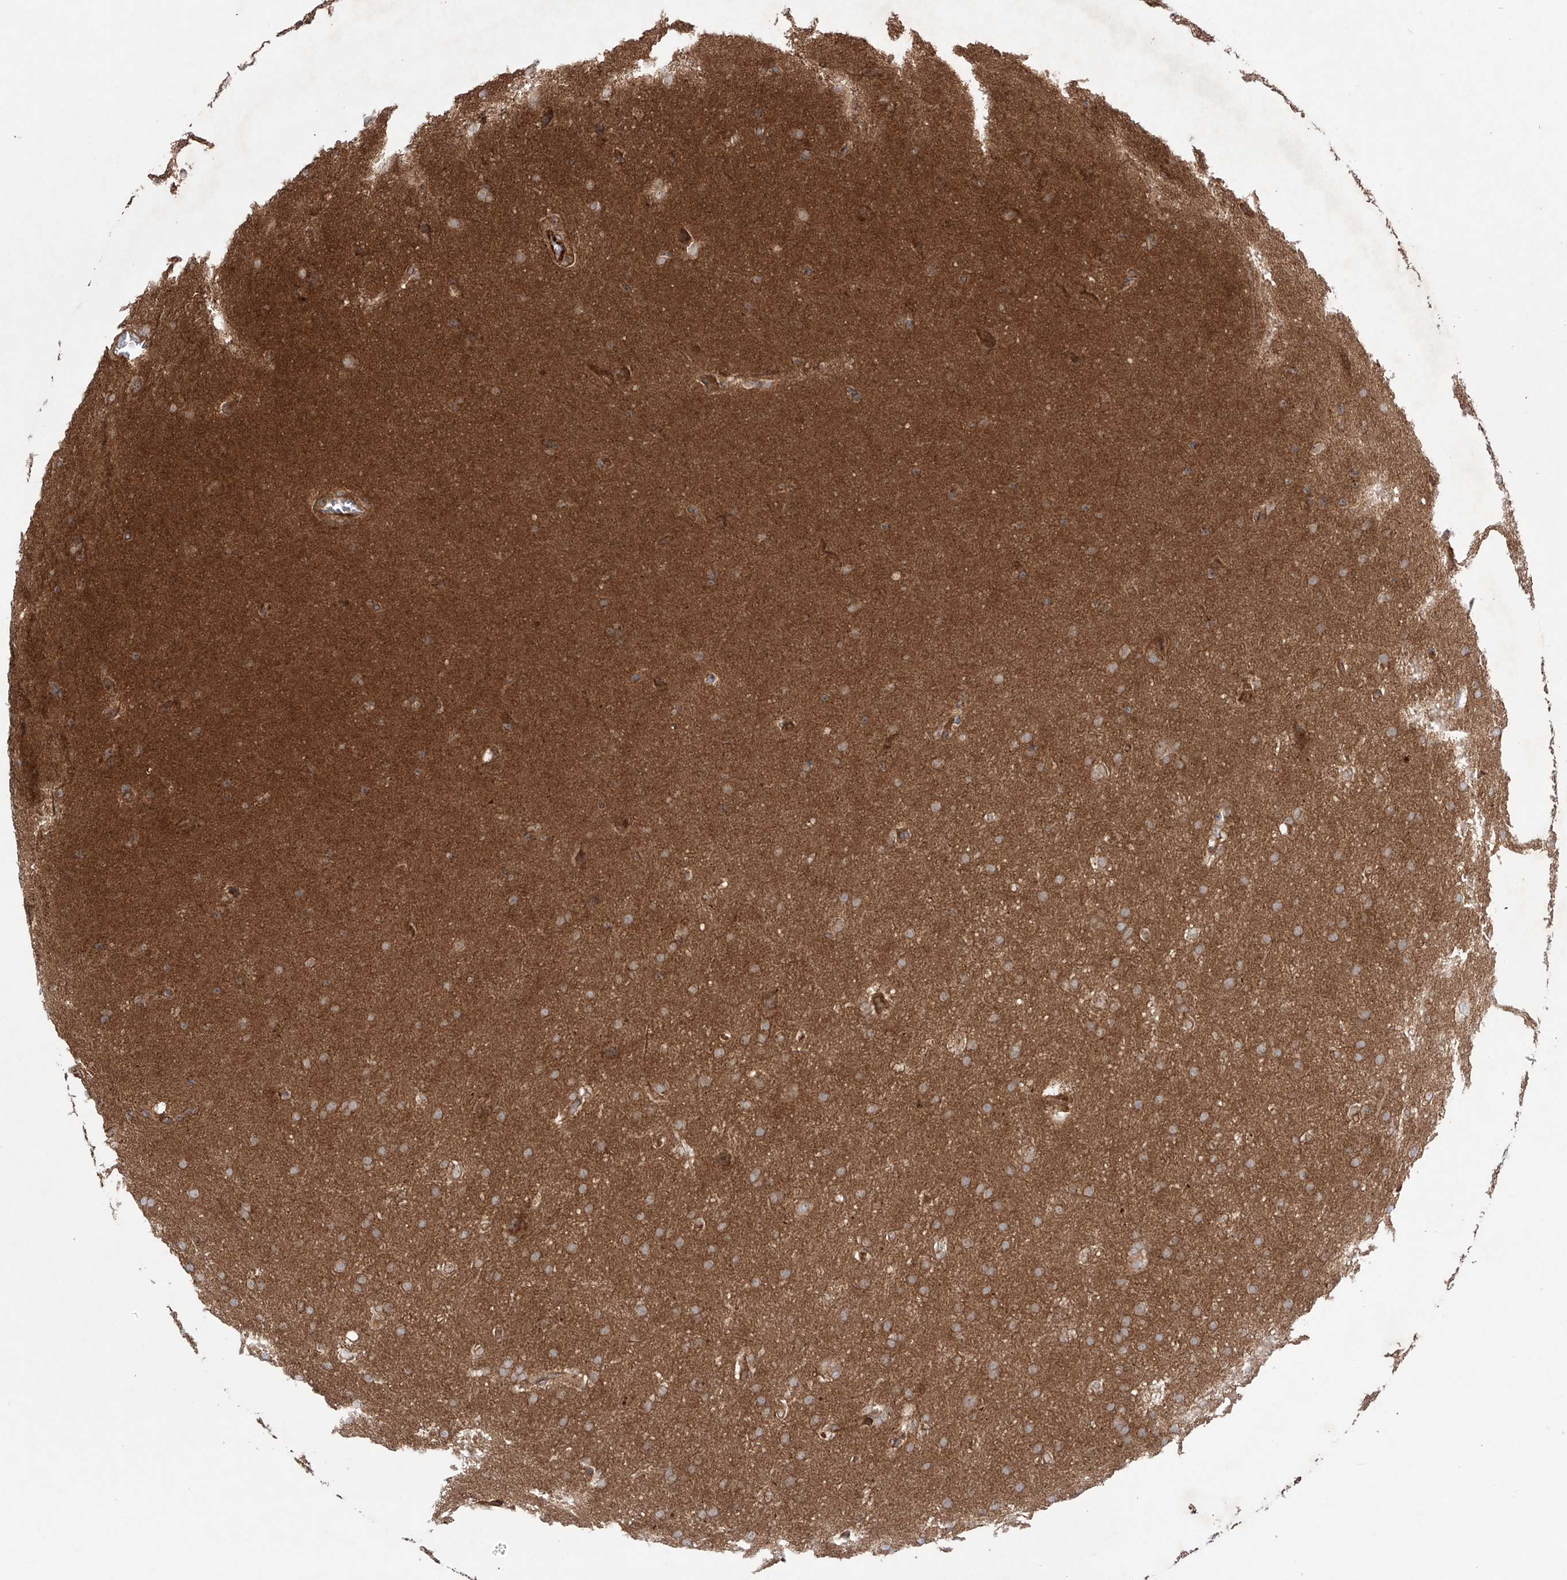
{"staining": {"intensity": "moderate", "quantity": ">75%", "location": "cytoplasmic/membranous"}, "tissue": "glioma", "cell_type": "Tumor cells", "image_type": "cancer", "snomed": [{"axis": "morphology", "description": "Glioma, malignant, Low grade"}, {"axis": "topography", "description": "Brain"}], "caption": "Protein staining of glioma tissue reveals moderate cytoplasmic/membranous positivity in about >75% of tumor cells.", "gene": "YKT6", "patient": {"sex": "female", "age": 37}}